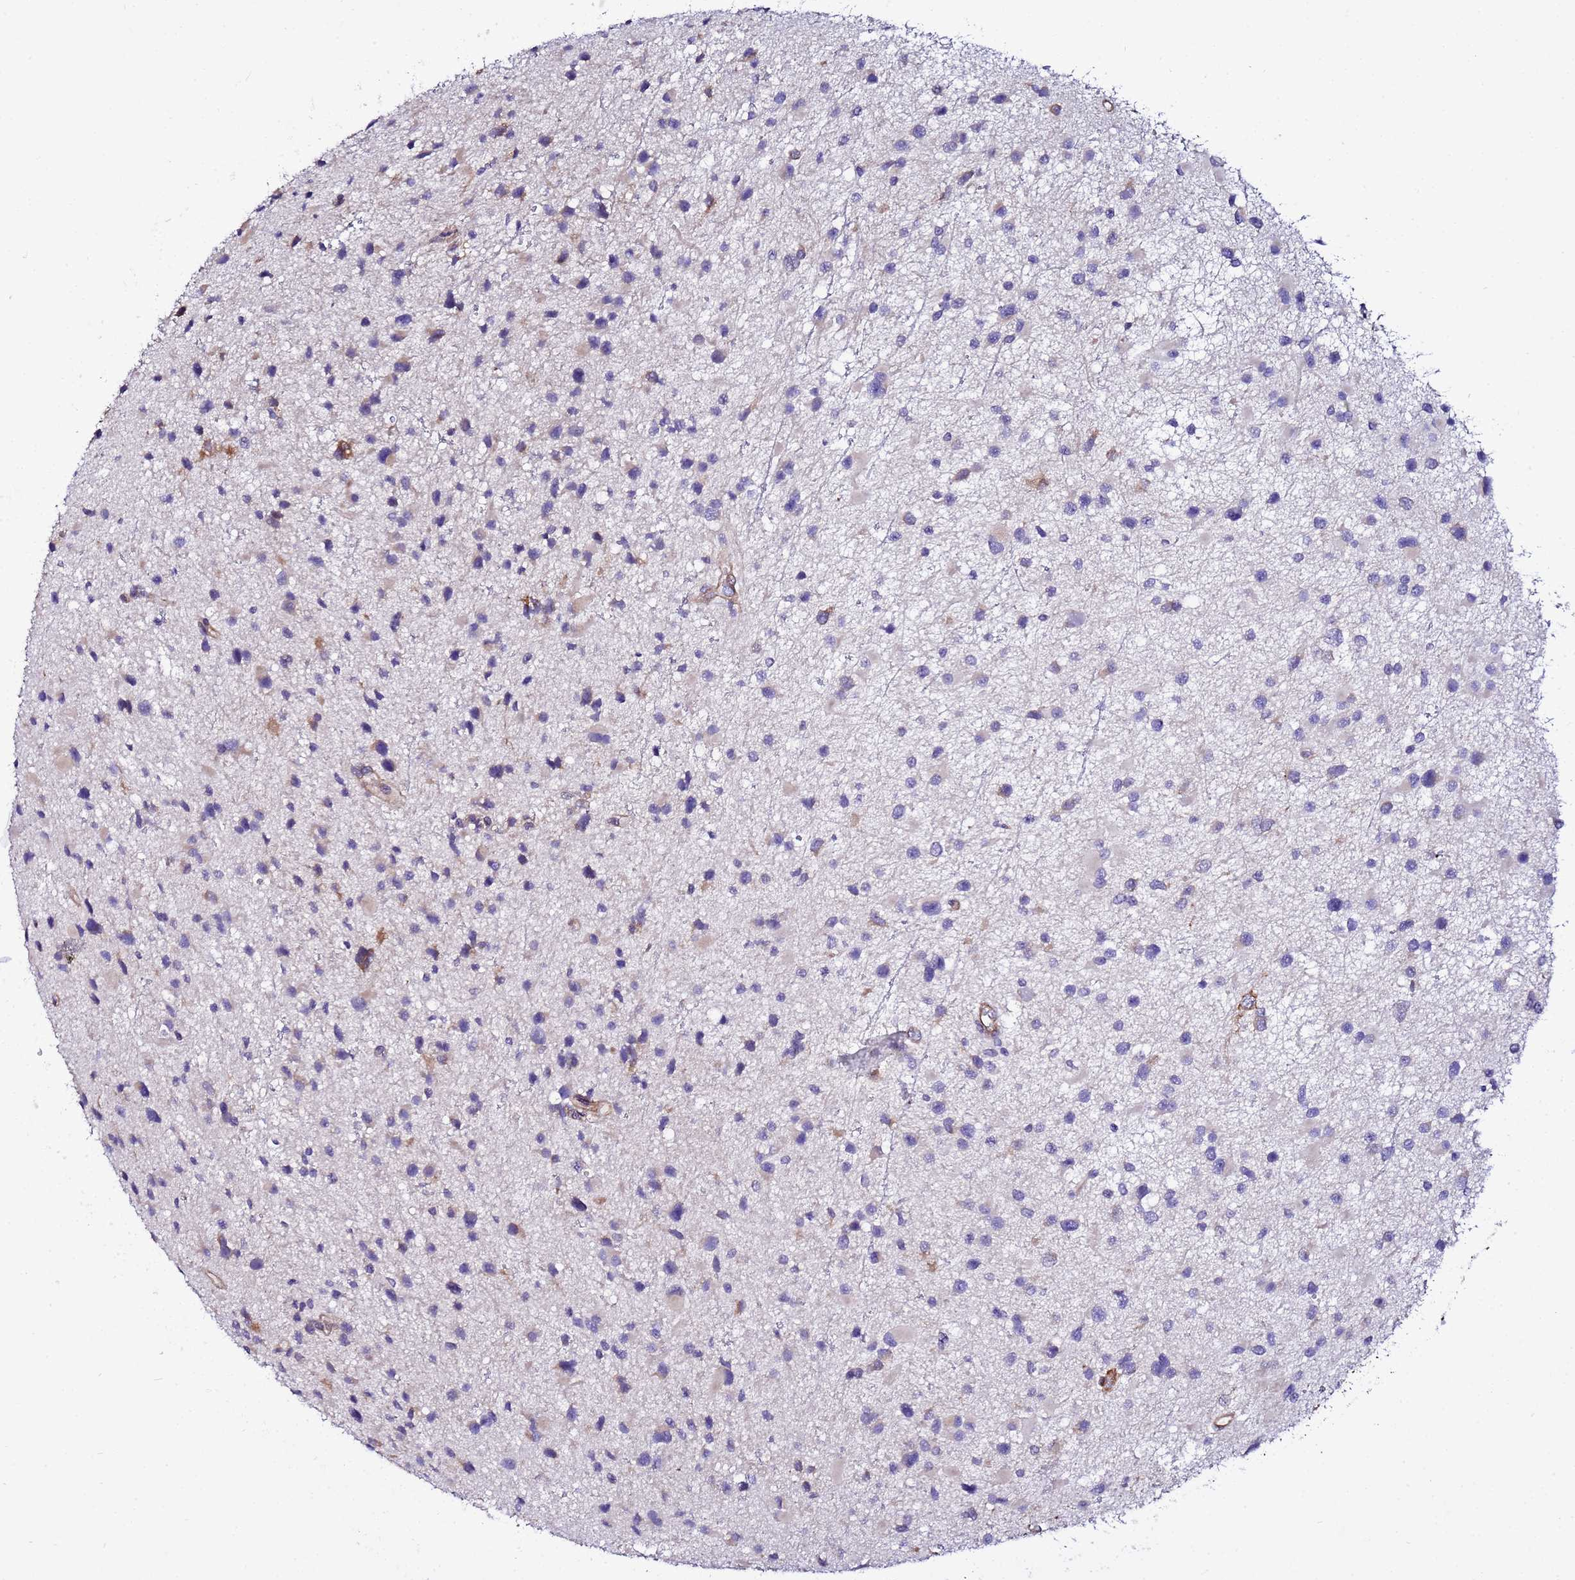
{"staining": {"intensity": "weak", "quantity": "25%-75%", "location": "cytoplasmic/membranous"}, "tissue": "glioma", "cell_type": "Tumor cells", "image_type": "cancer", "snomed": [{"axis": "morphology", "description": "Glioma, malignant, Low grade"}, {"axis": "topography", "description": "Brain"}], "caption": "The image exhibits immunohistochemical staining of glioma. There is weak cytoplasmic/membranous positivity is seen in about 25%-75% of tumor cells. Nuclei are stained in blue.", "gene": "JRKL", "patient": {"sex": "female", "age": 32}}